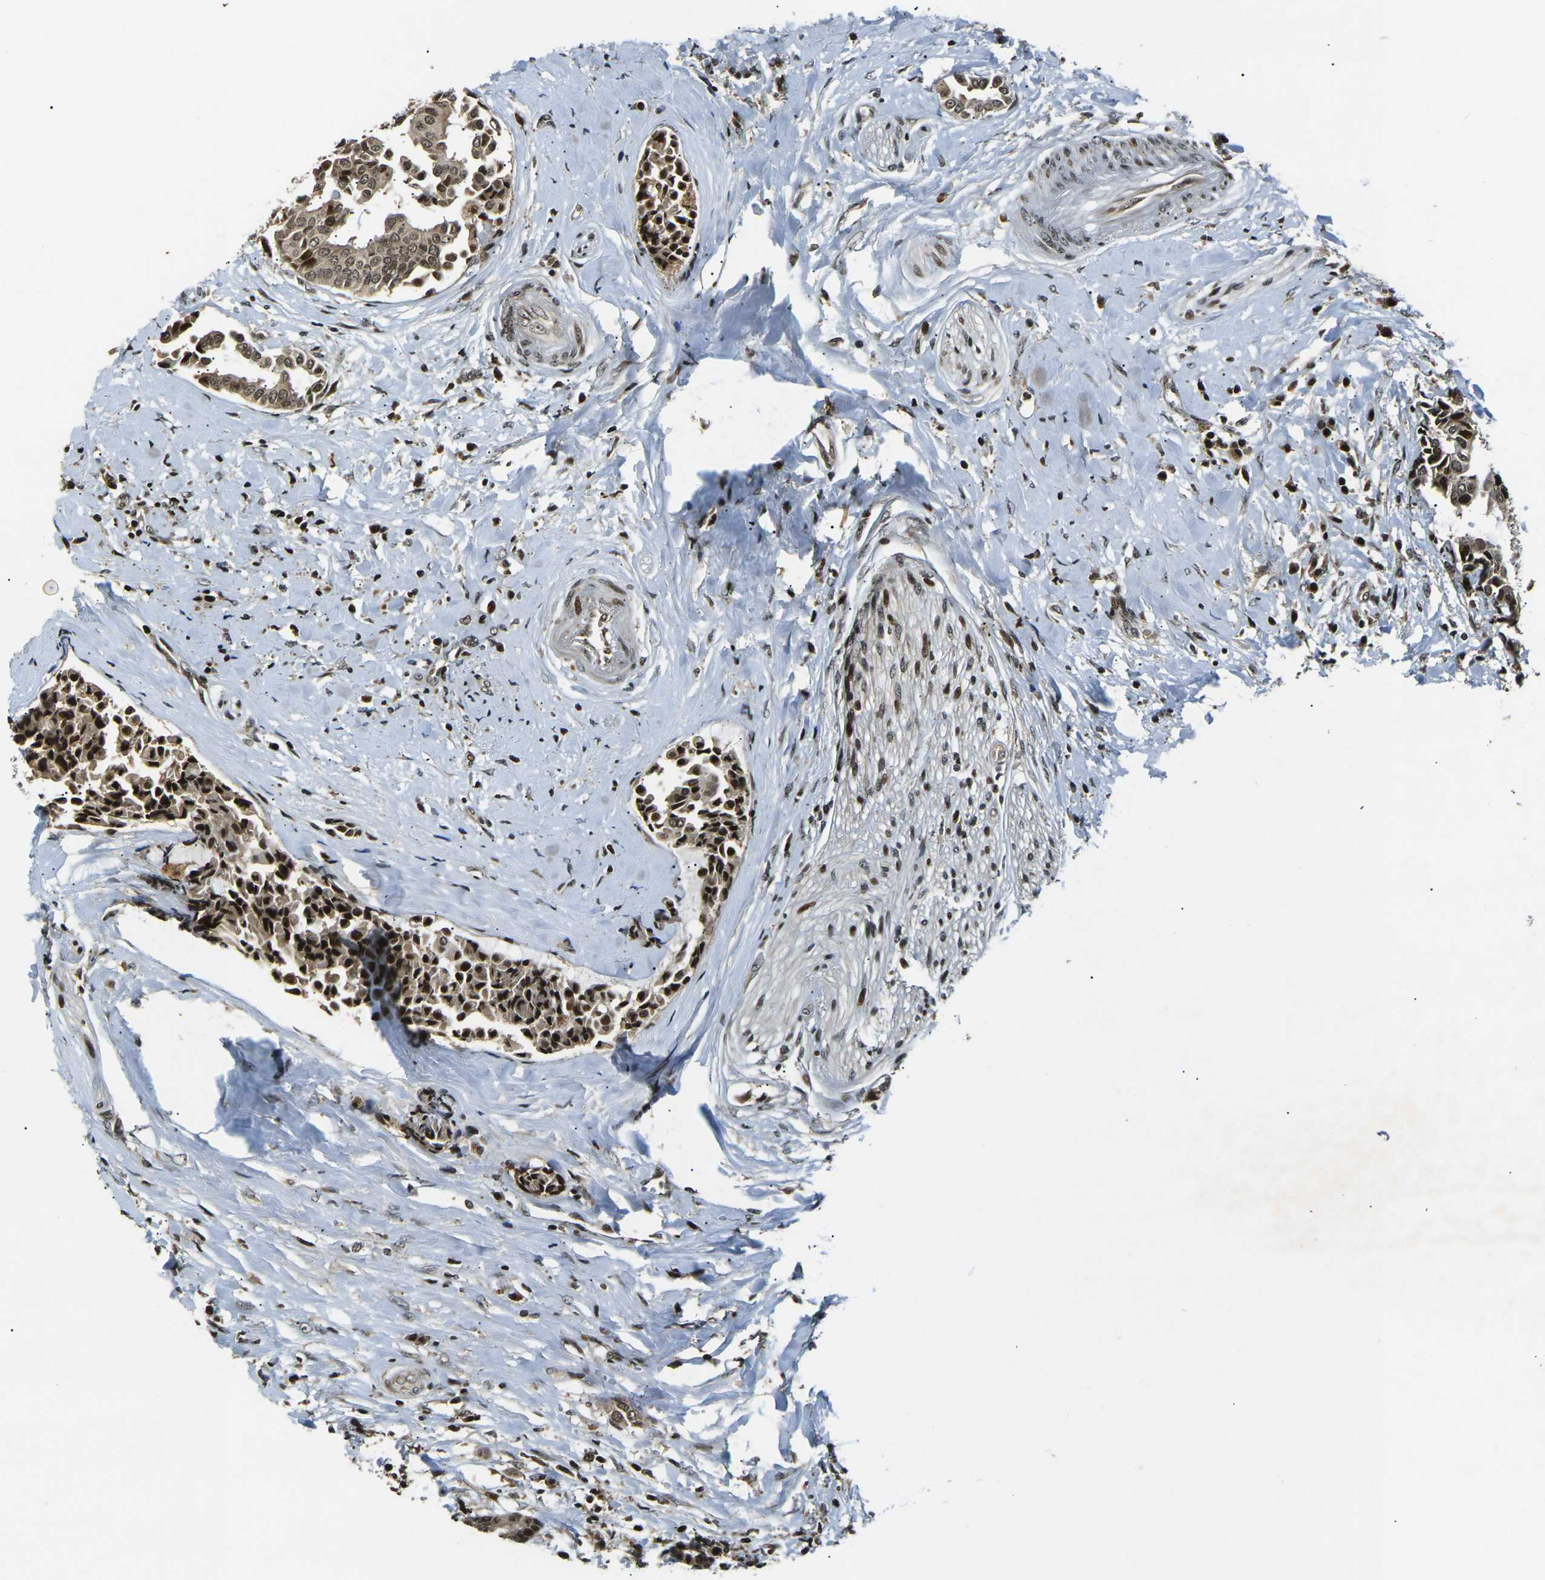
{"staining": {"intensity": "moderate", "quantity": ">75%", "location": "cytoplasmic/membranous,nuclear"}, "tissue": "head and neck cancer", "cell_type": "Tumor cells", "image_type": "cancer", "snomed": [{"axis": "morphology", "description": "Adenocarcinoma, NOS"}, {"axis": "topography", "description": "Salivary gland"}, {"axis": "topography", "description": "Head-Neck"}], "caption": "Moderate cytoplasmic/membranous and nuclear expression is present in approximately >75% of tumor cells in head and neck adenocarcinoma.", "gene": "ACTL6A", "patient": {"sex": "female", "age": 59}}